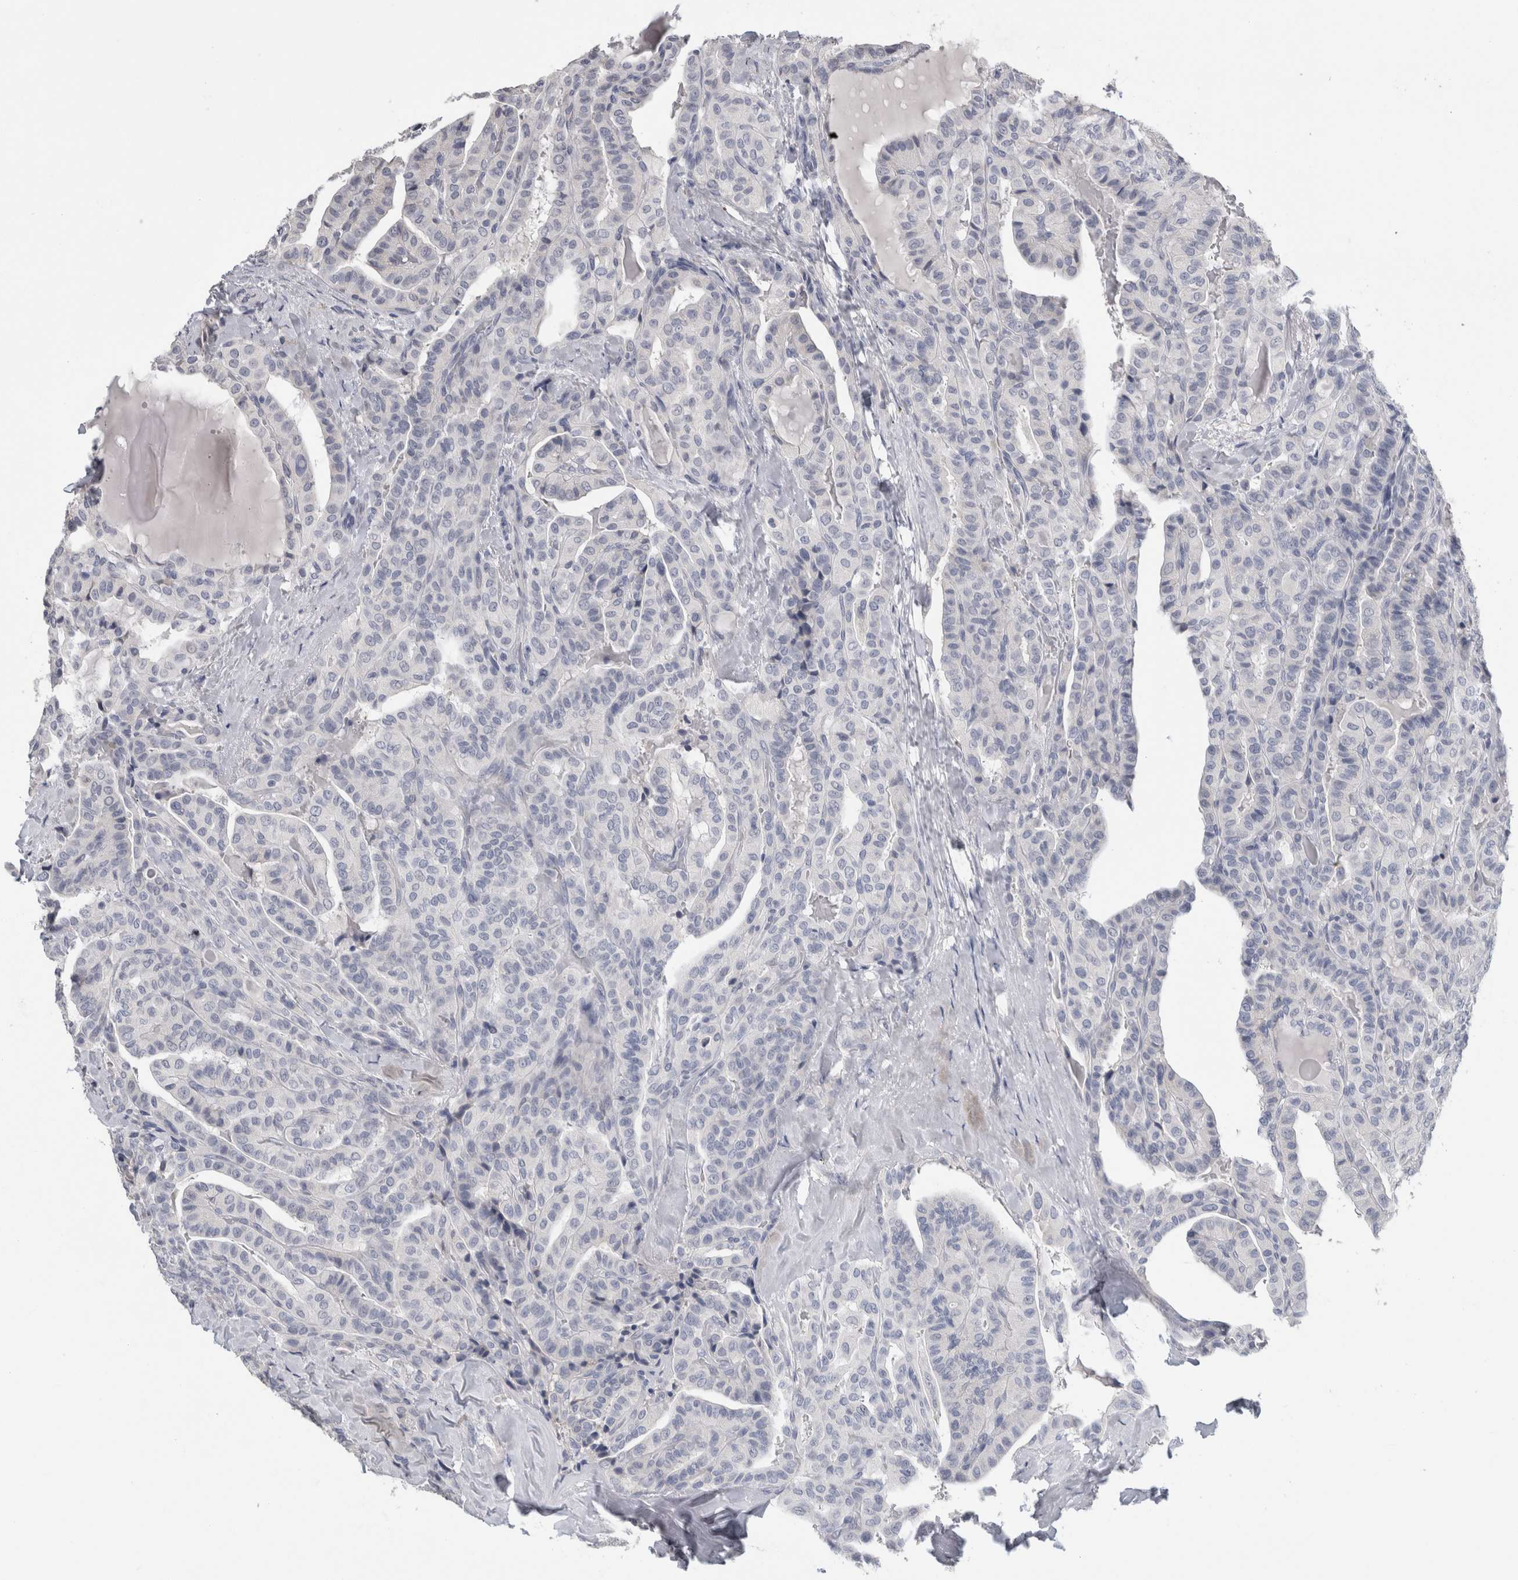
{"staining": {"intensity": "negative", "quantity": "none", "location": "none"}, "tissue": "thyroid cancer", "cell_type": "Tumor cells", "image_type": "cancer", "snomed": [{"axis": "morphology", "description": "Papillary adenocarcinoma, NOS"}, {"axis": "topography", "description": "Thyroid gland"}], "caption": "This image is of thyroid papillary adenocarcinoma stained with IHC to label a protein in brown with the nuclei are counter-stained blue. There is no staining in tumor cells.", "gene": "NEFM", "patient": {"sex": "male", "age": 77}}